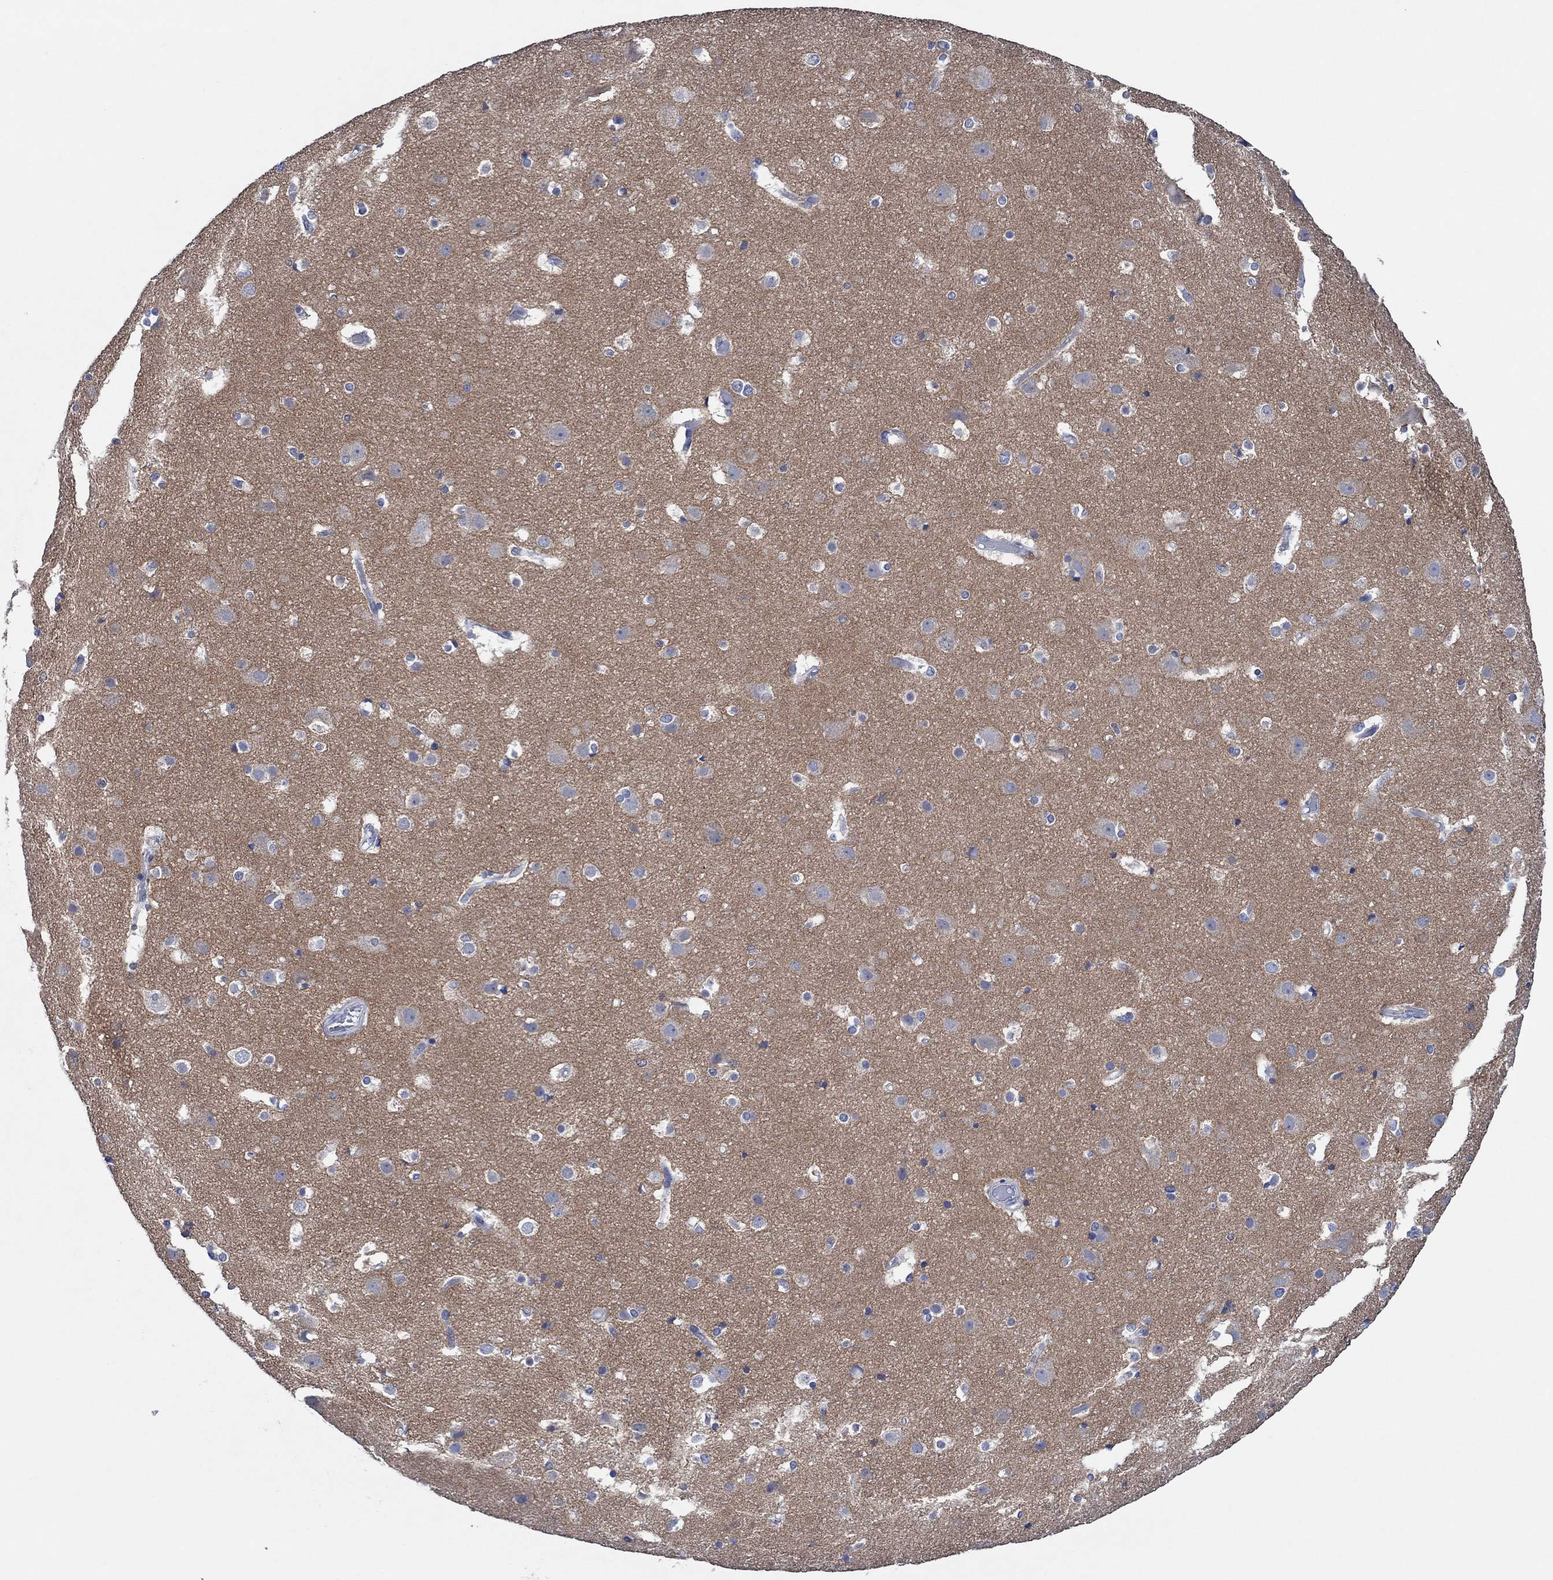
{"staining": {"intensity": "negative", "quantity": "none", "location": "none"}, "tissue": "cerebral cortex", "cell_type": "Endothelial cells", "image_type": "normal", "snomed": [{"axis": "morphology", "description": "Normal tissue, NOS"}, {"axis": "topography", "description": "Cerebral cortex"}], "caption": "Protein analysis of benign cerebral cortex reveals no significant expression in endothelial cells.", "gene": "PRRT3", "patient": {"sex": "female", "age": 52}}